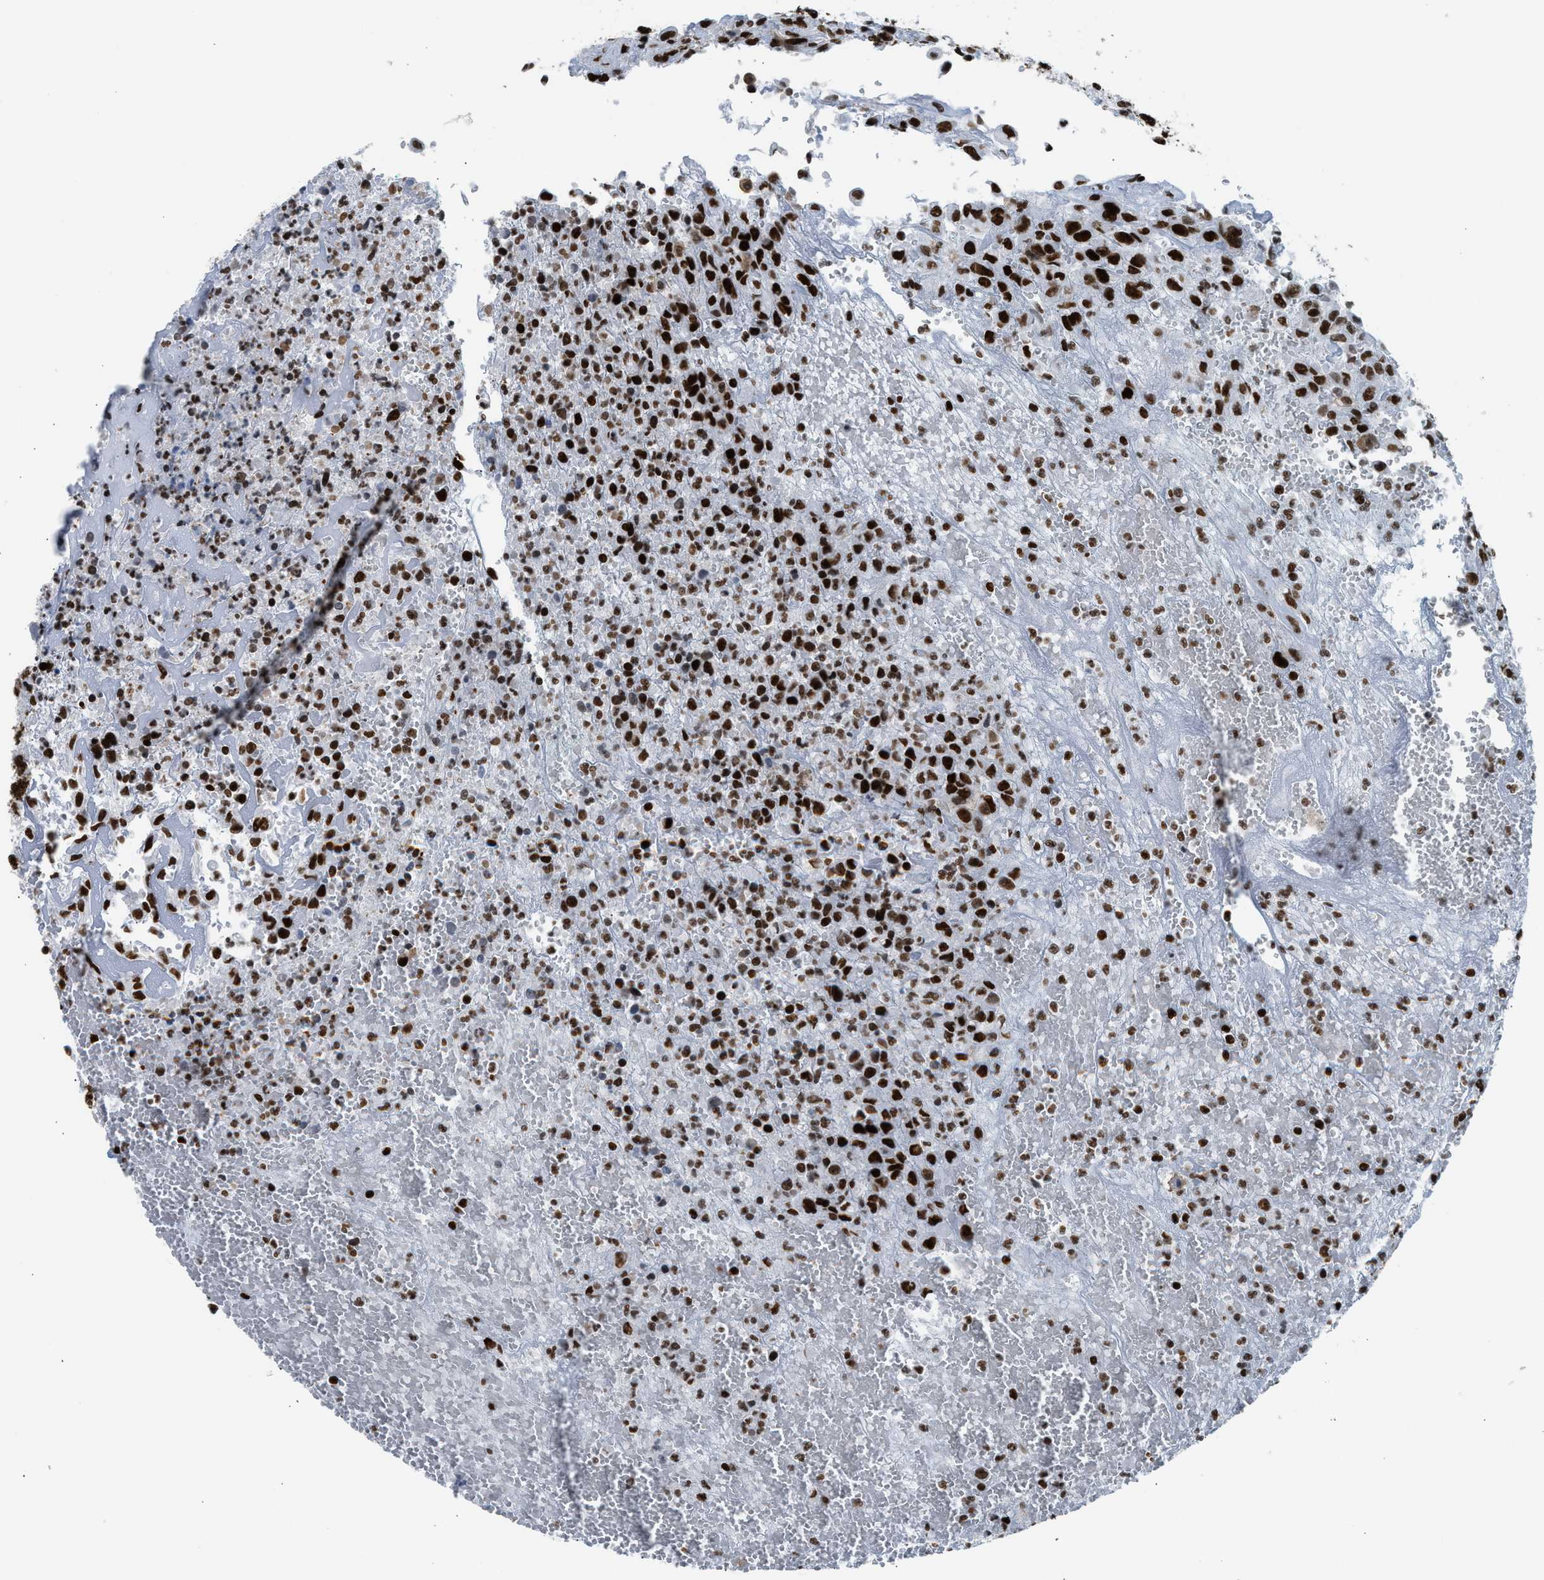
{"staining": {"intensity": "strong", "quantity": ">75%", "location": "nuclear"}, "tissue": "urothelial cancer", "cell_type": "Tumor cells", "image_type": "cancer", "snomed": [{"axis": "morphology", "description": "Urothelial carcinoma, High grade"}, {"axis": "topography", "description": "Urinary bladder"}], "caption": "Immunohistochemistry (IHC) histopathology image of urothelial cancer stained for a protein (brown), which exhibits high levels of strong nuclear positivity in approximately >75% of tumor cells.", "gene": "PIF1", "patient": {"sex": "male", "age": 46}}